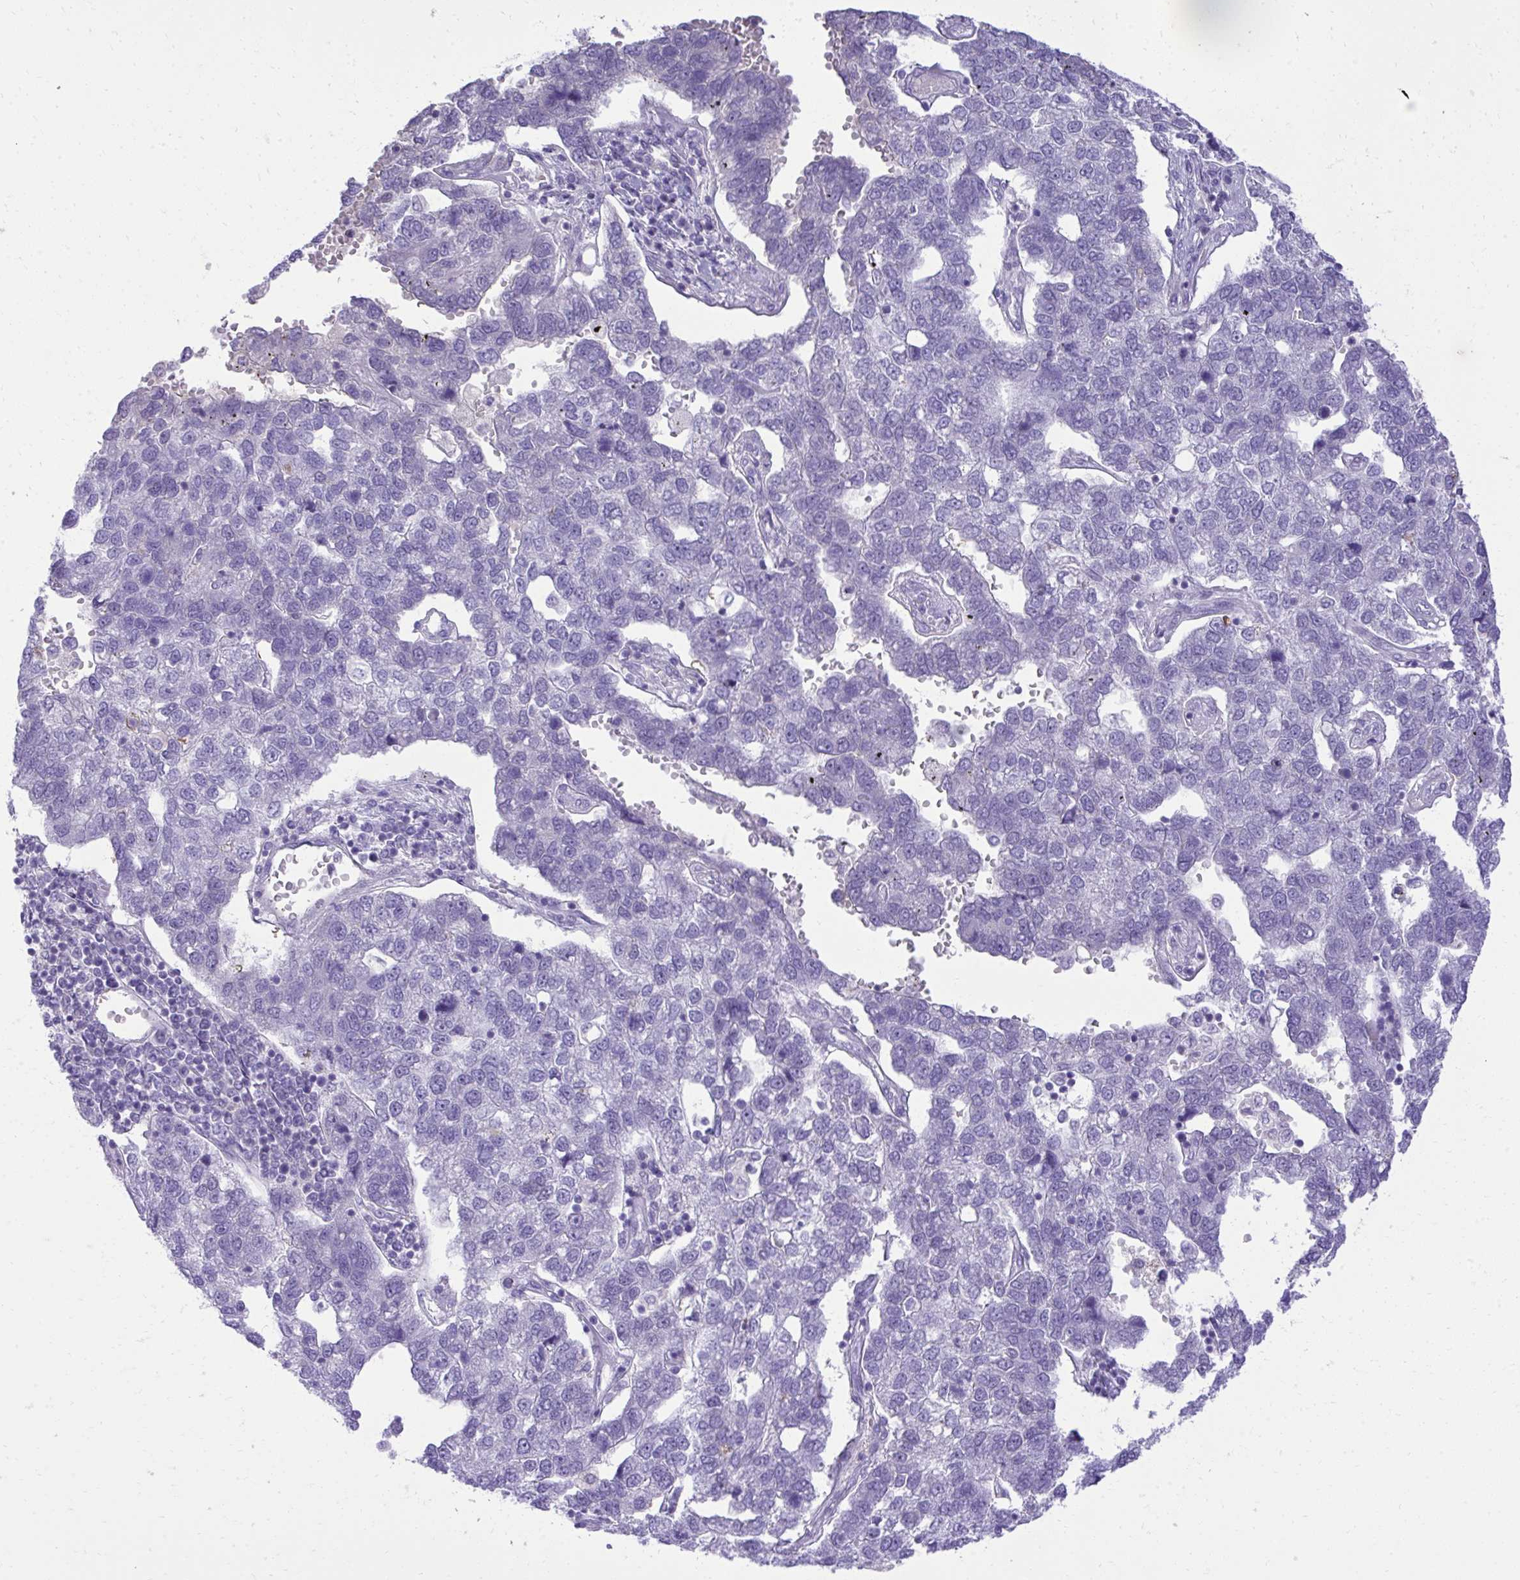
{"staining": {"intensity": "negative", "quantity": "none", "location": "none"}, "tissue": "pancreatic cancer", "cell_type": "Tumor cells", "image_type": "cancer", "snomed": [{"axis": "morphology", "description": "Adenocarcinoma, NOS"}, {"axis": "topography", "description": "Pancreas"}], "caption": "Immunohistochemistry (IHC) histopathology image of neoplastic tissue: pancreatic adenocarcinoma stained with DAB displays no significant protein expression in tumor cells. (DAB immunohistochemistry (IHC) visualized using brightfield microscopy, high magnification).", "gene": "PITPNM3", "patient": {"sex": "female", "age": 61}}